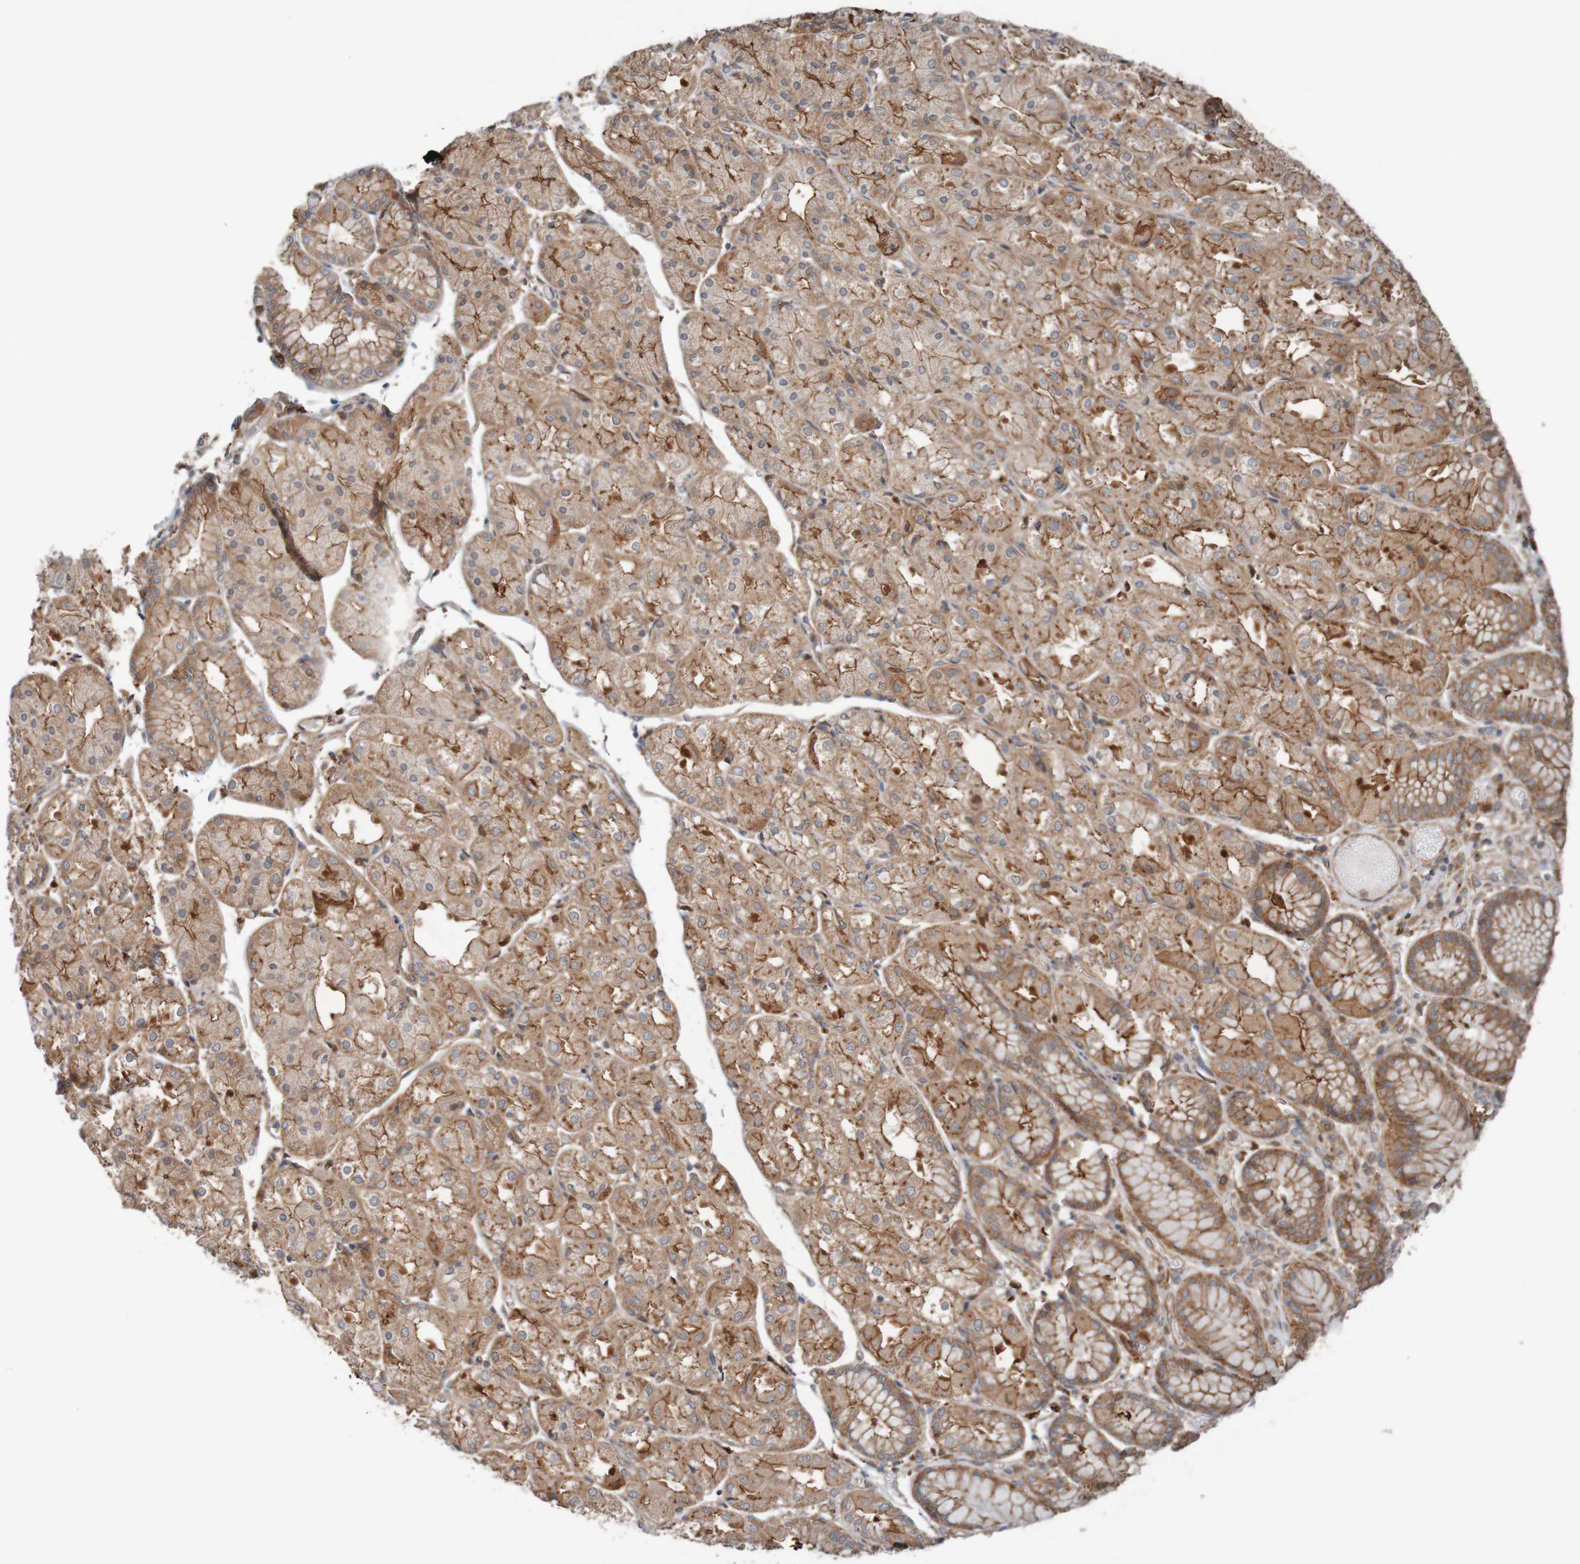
{"staining": {"intensity": "moderate", "quantity": ">75%", "location": "cytoplasmic/membranous"}, "tissue": "stomach", "cell_type": "Glandular cells", "image_type": "normal", "snomed": [{"axis": "morphology", "description": "Normal tissue, NOS"}, {"axis": "topography", "description": "Stomach, upper"}], "caption": "A high-resolution histopathology image shows IHC staining of unremarkable stomach, which shows moderate cytoplasmic/membranous expression in about >75% of glandular cells. (Brightfield microscopy of DAB IHC at high magnification).", "gene": "ARHGEF11", "patient": {"sex": "male", "age": 72}}